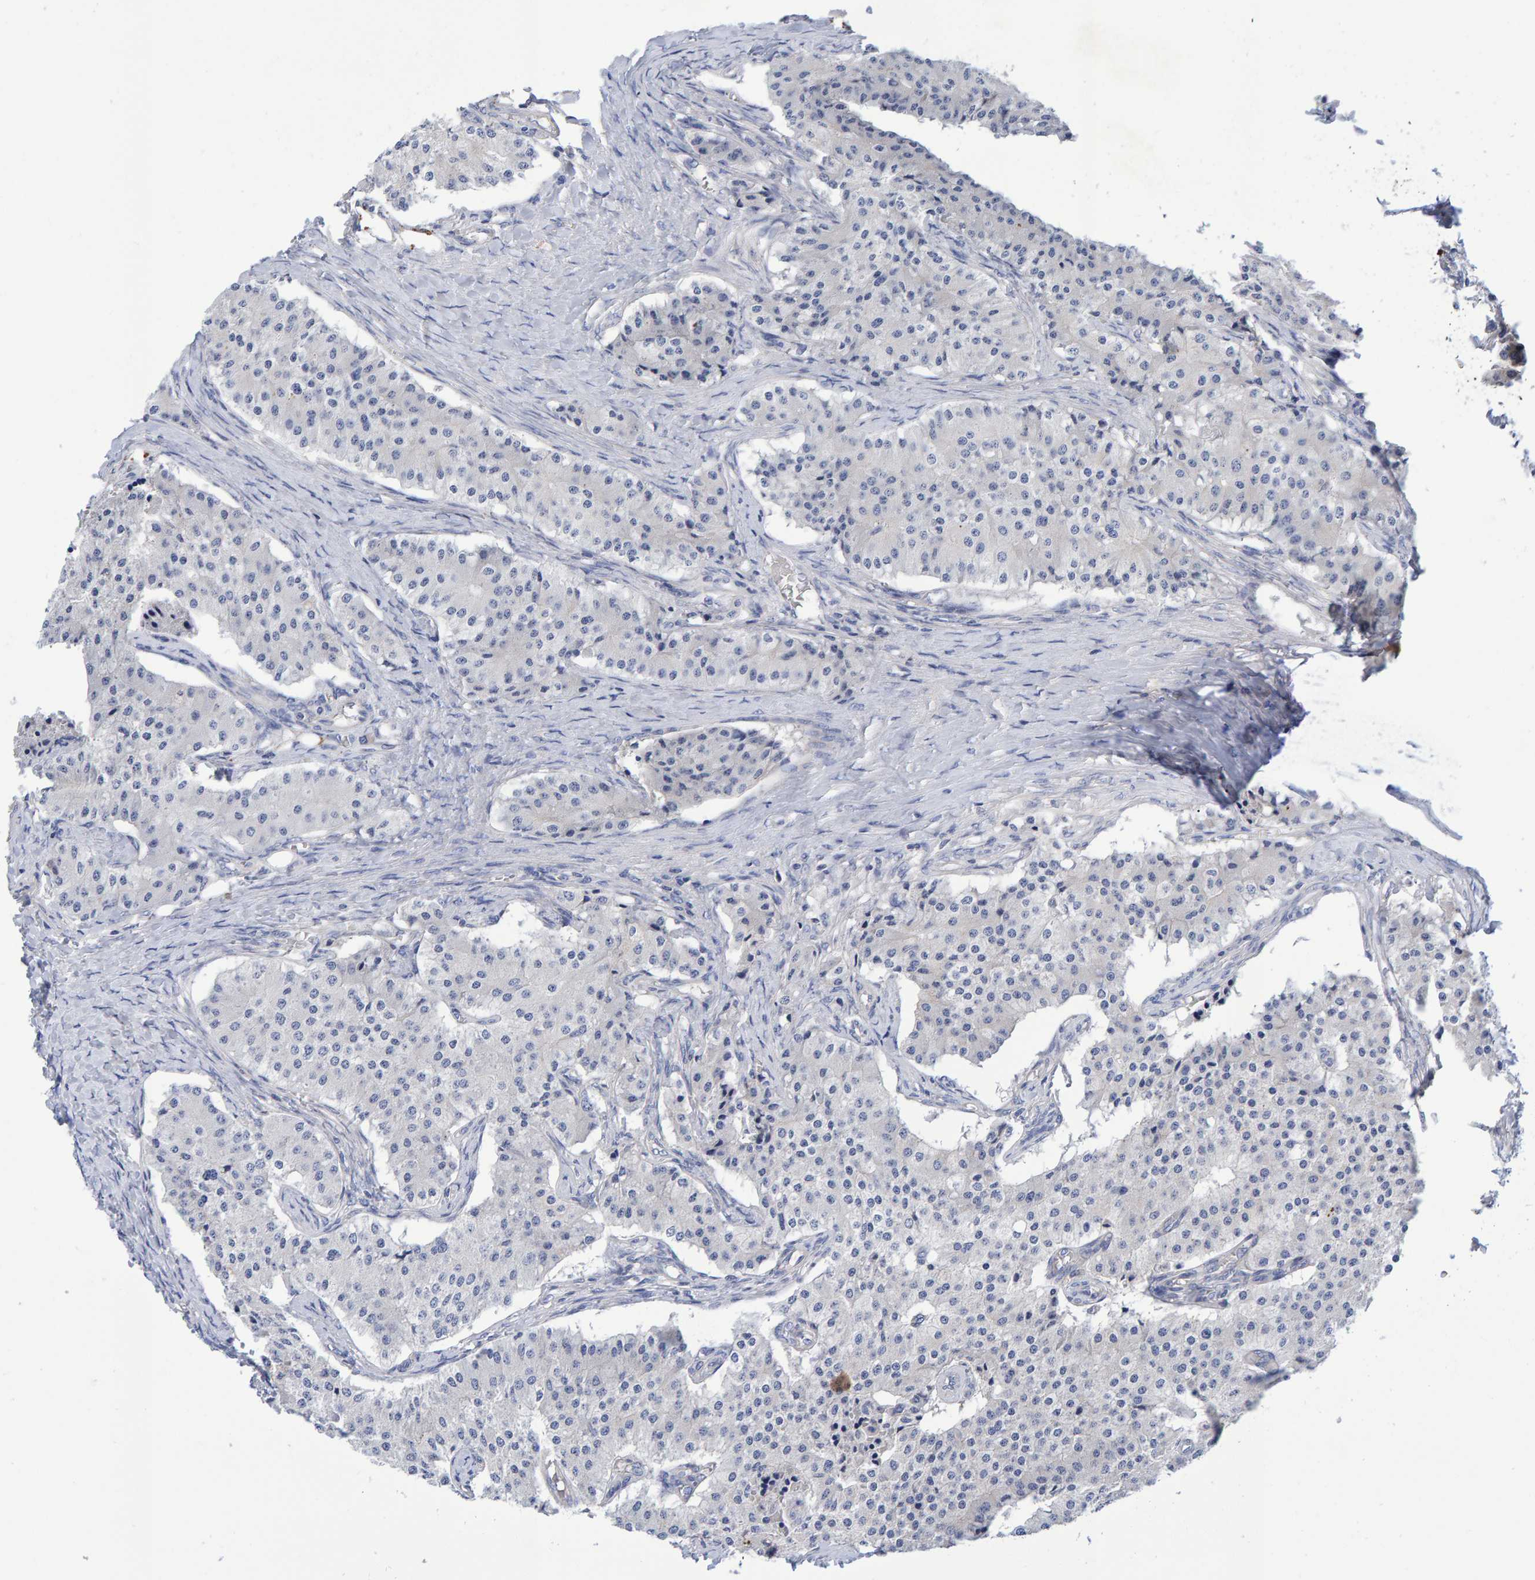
{"staining": {"intensity": "negative", "quantity": "none", "location": "none"}, "tissue": "carcinoid", "cell_type": "Tumor cells", "image_type": "cancer", "snomed": [{"axis": "morphology", "description": "Carcinoid, malignant, NOS"}, {"axis": "topography", "description": "Colon"}], "caption": "This is an IHC photomicrograph of human carcinoid. There is no positivity in tumor cells.", "gene": "EFR3A", "patient": {"sex": "female", "age": 52}}